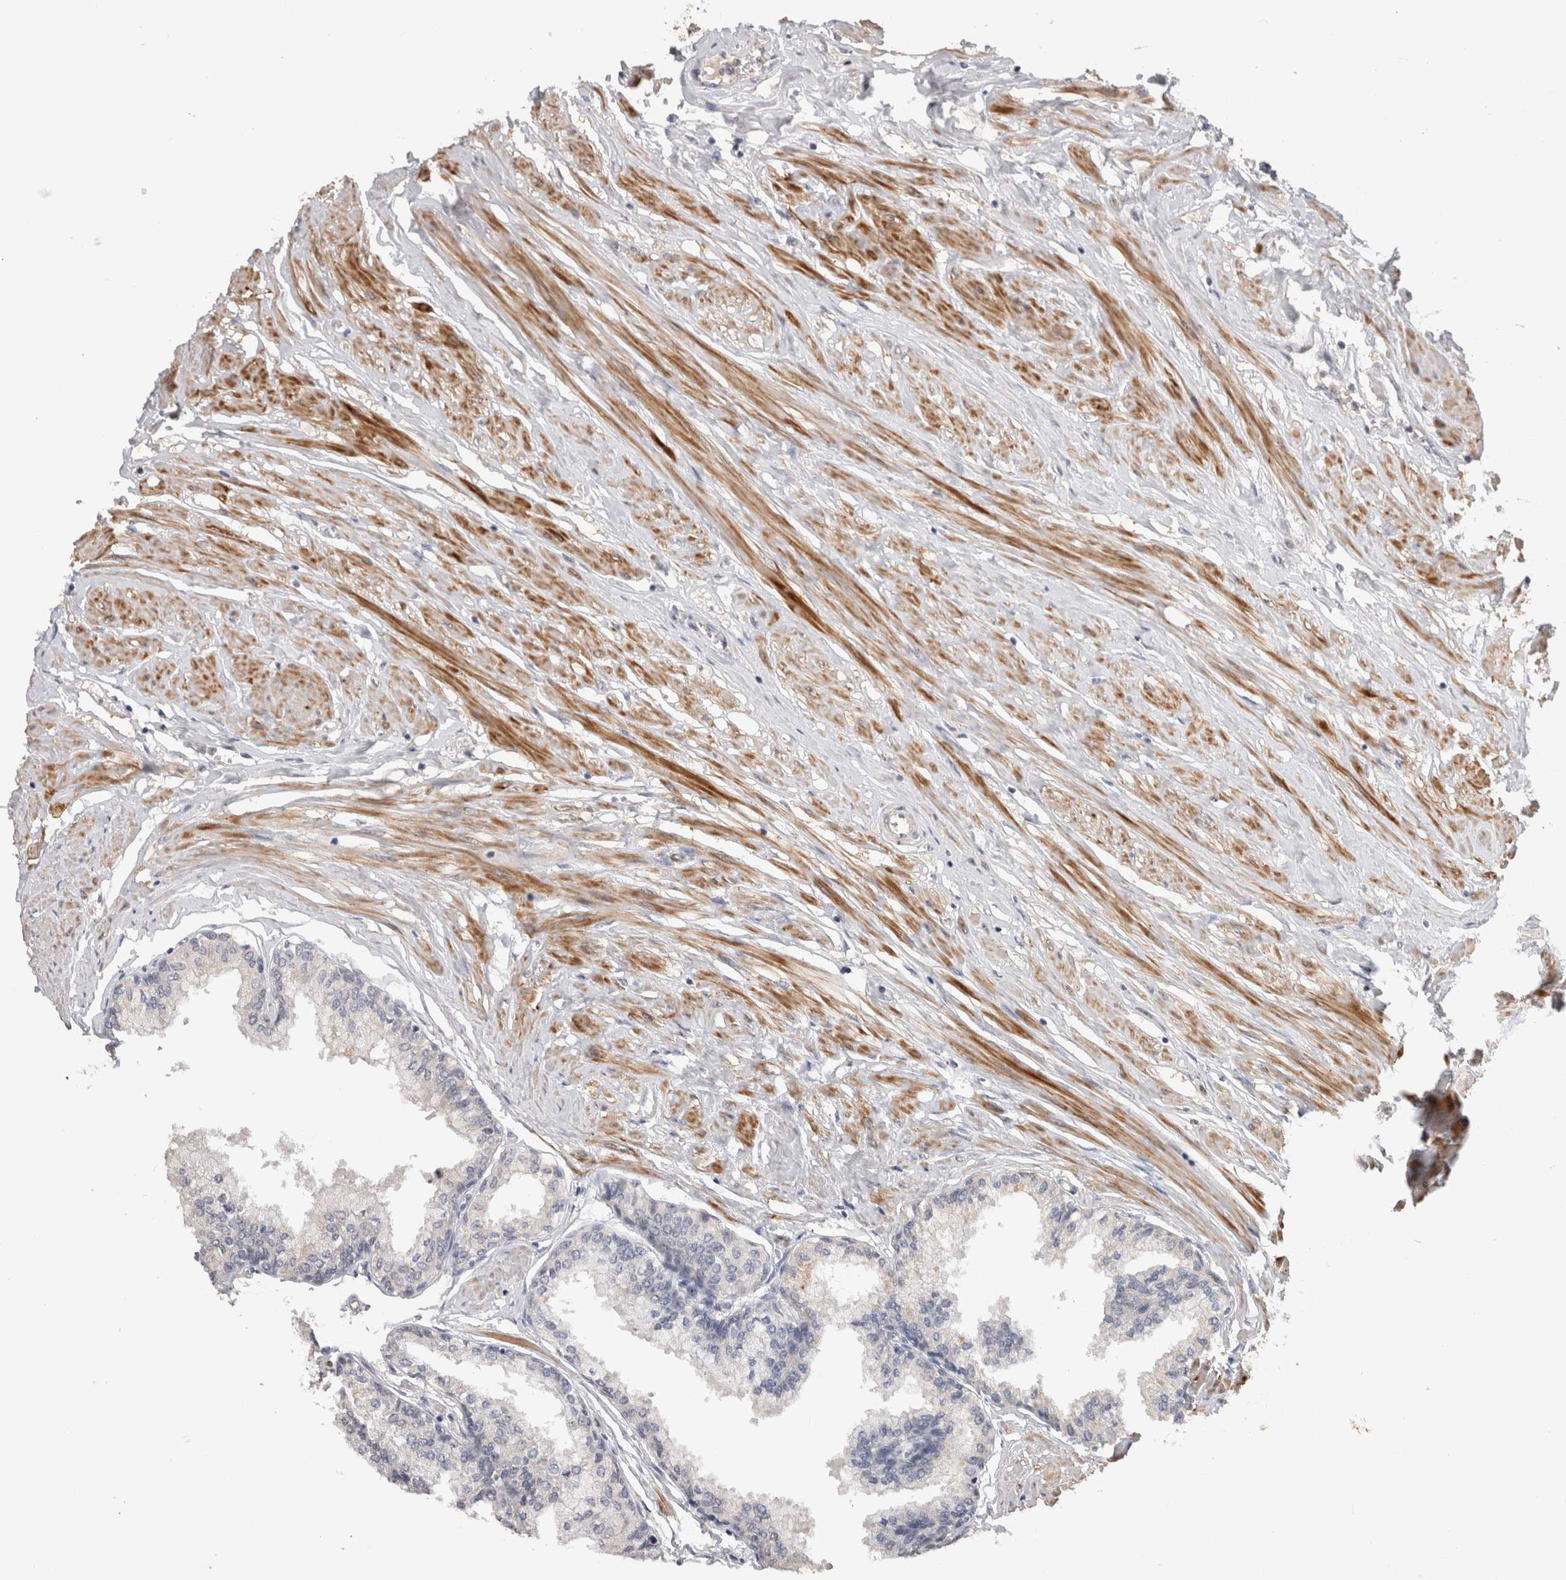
{"staining": {"intensity": "negative", "quantity": "none", "location": "none"}, "tissue": "seminal vesicle", "cell_type": "Glandular cells", "image_type": "normal", "snomed": [{"axis": "morphology", "description": "Normal tissue, NOS"}, {"axis": "topography", "description": "Prostate"}, {"axis": "topography", "description": "Seminal veicle"}], "caption": "Immunohistochemical staining of benign human seminal vesicle demonstrates no significant staining in glandular cells.", "gene": "CRYBG1", "patient": {"sex": "male", "age": 60}}